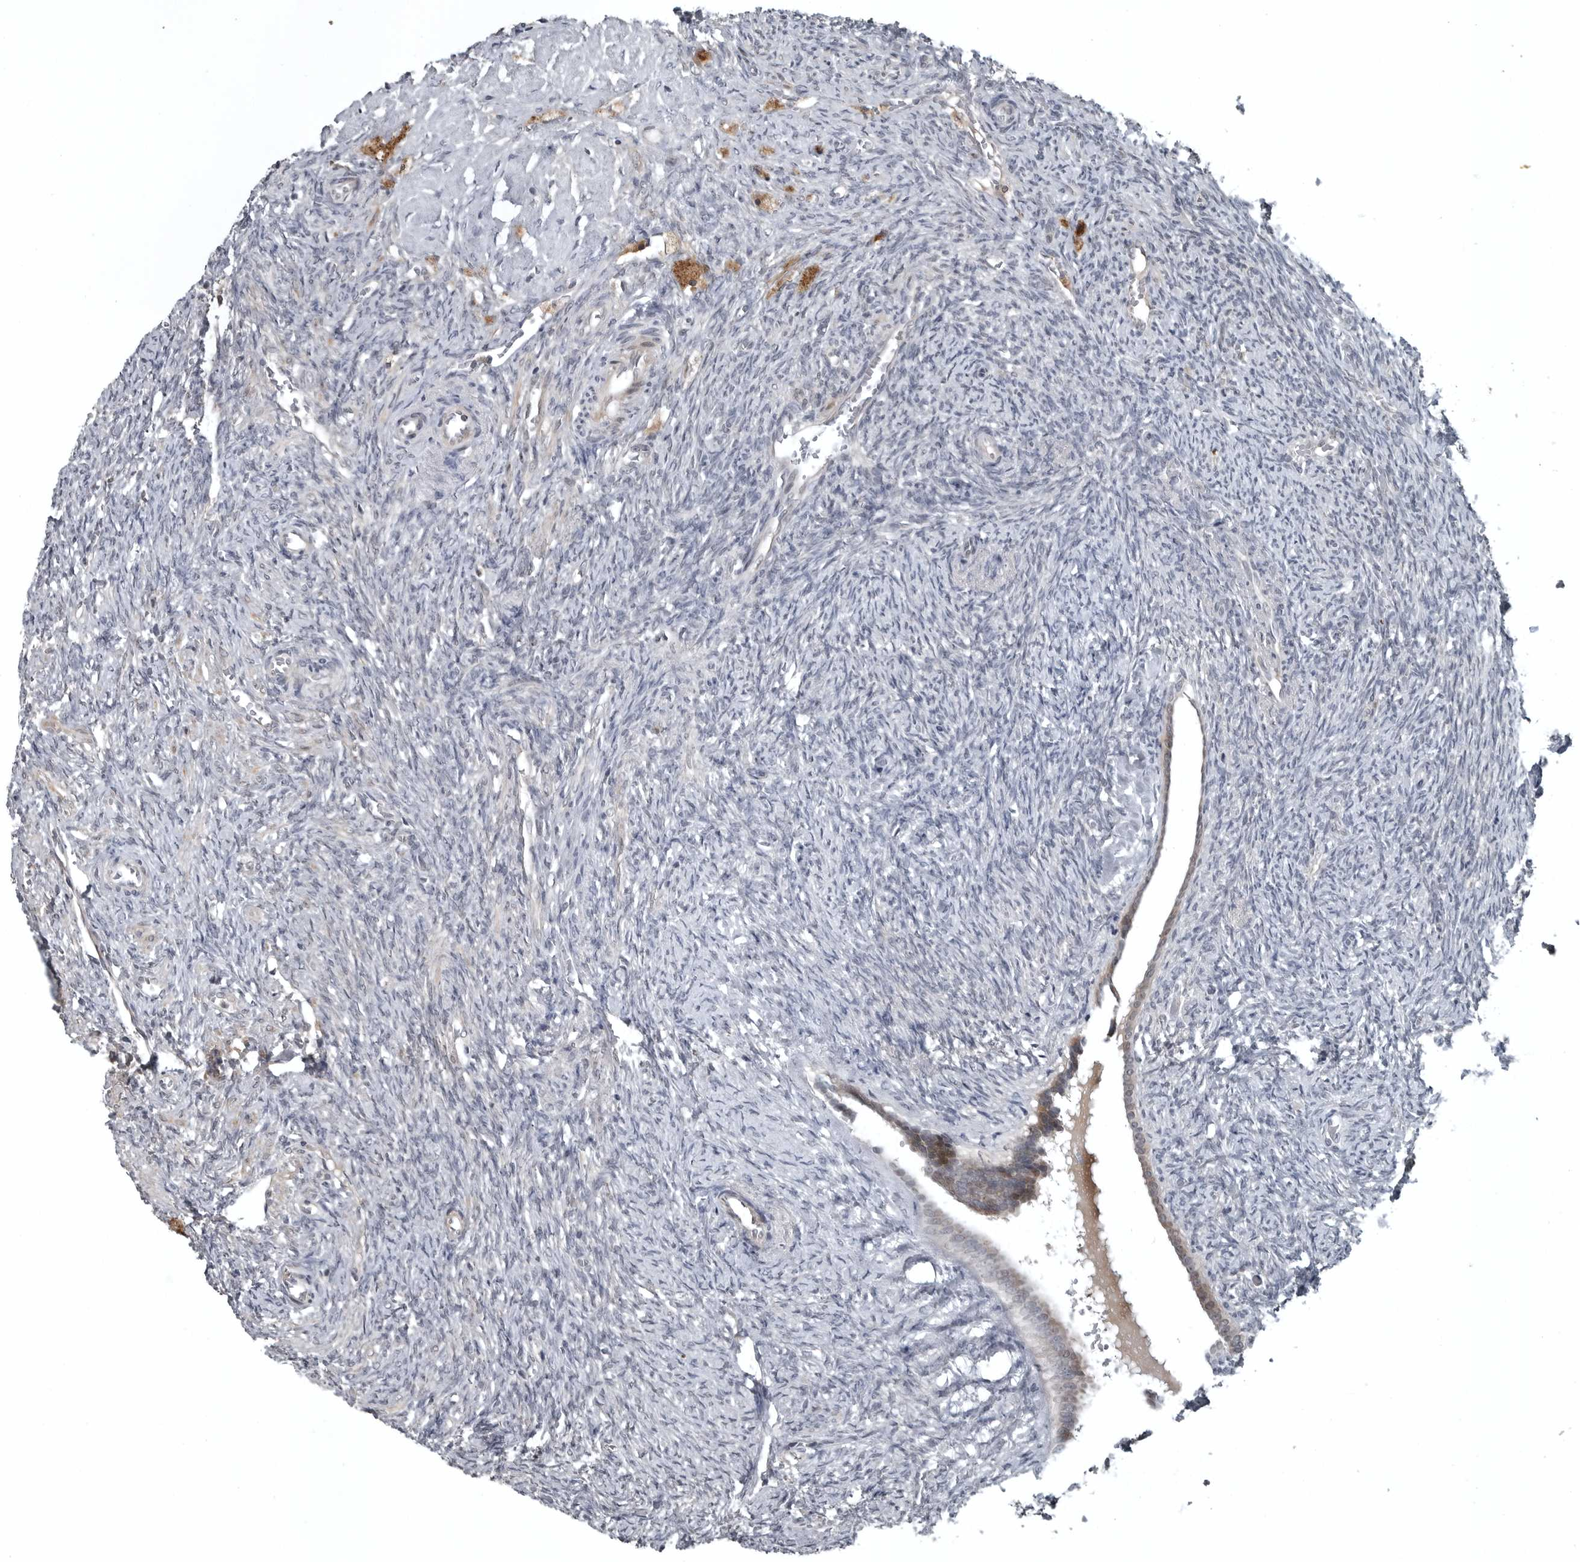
{"staining": {"intensity": "negative", "quantity": "none", "location": "none"}, "tissue": "ovary", "cell_type": "Ovarian stroma cells", "image_type": "normal", "snomed": [{"axis": "morphology", "description": "Normal tissue, NOS"}, {"axis": "topography", "description": "Ovary"}], "caption": "The micrograph shows no staining of ovarian stroma cells in benign ovary. (DAB IHC with hematoxylin counter stain).", "gene": "GAK", "patient": {"sex": "female", "age": 41}}